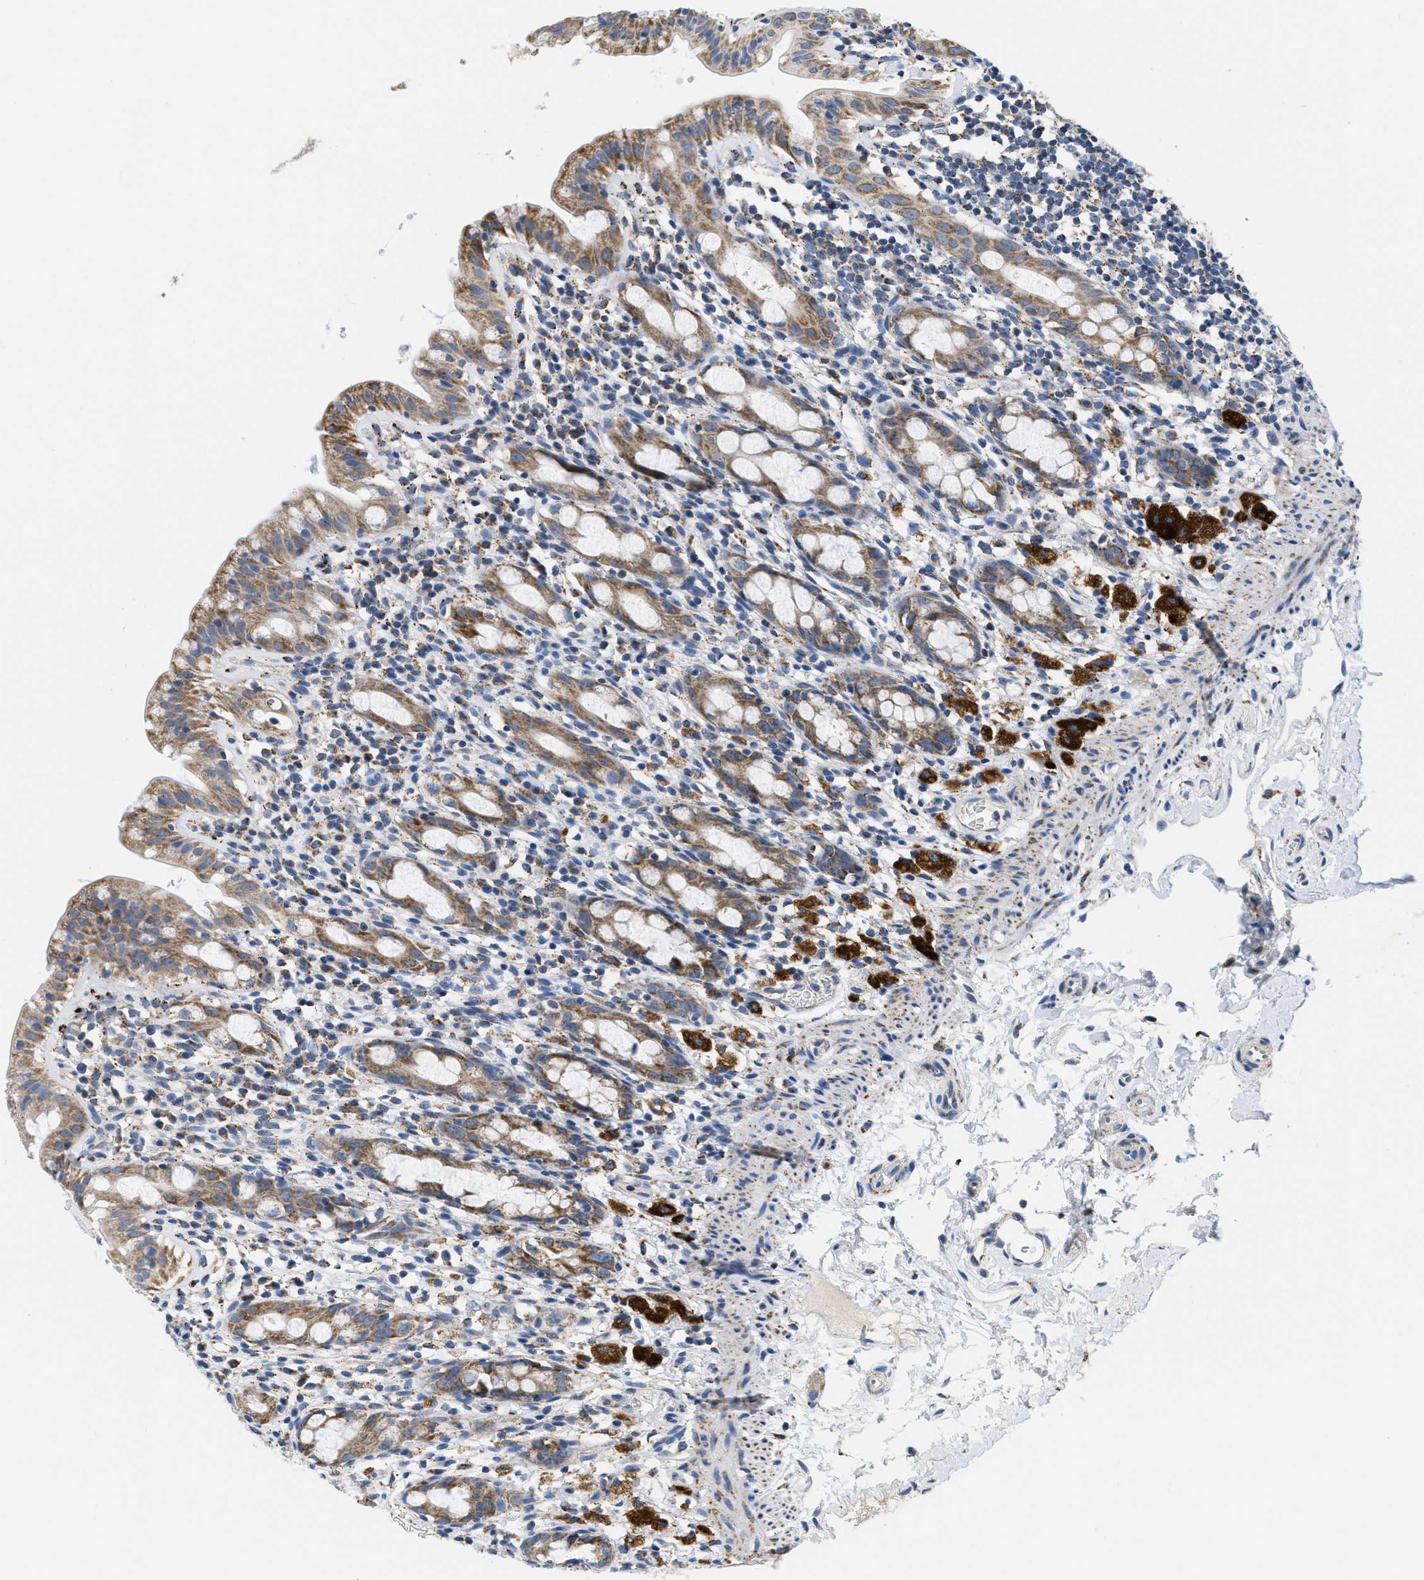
{"staining": {"intensity": "moderate", "quantity": "25%-75%", "location": "cytoplasmic/membranous"}, "tissue": "rectum", "cell_type": "Glandular cells", "image_type": "normal", "snomed": [{"axis": "morphology", "description": "Normal tissue, NOS"}, {"axis": "topography", "description": "Rectum"}], "caption": "Glandular cells show moderate cytoplasmic/membranous staining in approximately 25%-75% of cells in benign rectum. (DAB IHC with brightfield microscopy, high magnification).", "gene": "KCNJ5", "patient": {"sex": "male", "age": 44}}